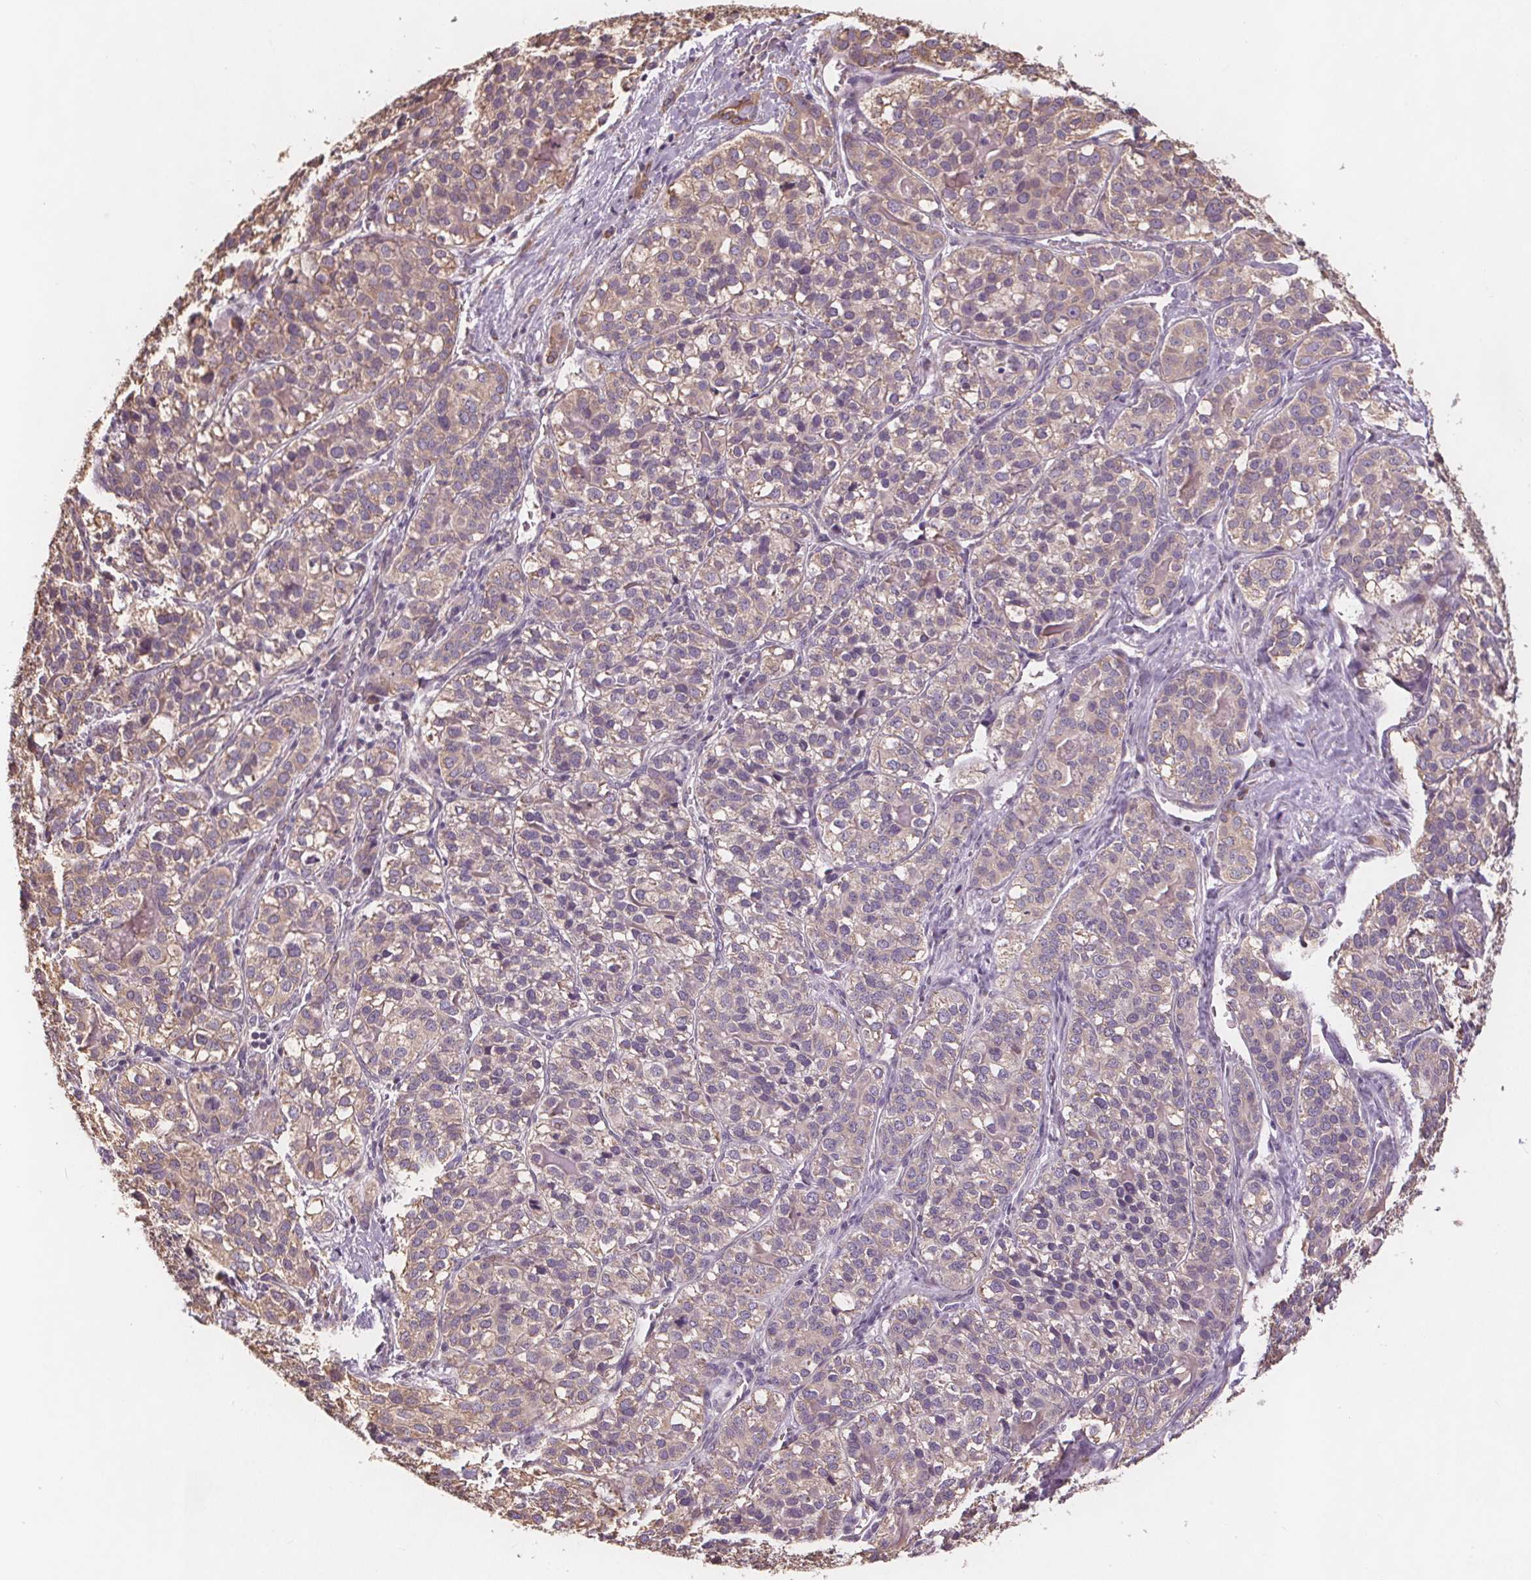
{"staining": {"intensity": "weak", "quantity": "25%-75%", "location": "cytoplasmic/membranous"}, "tissue": "liver cancer", "cell_type": "Tumor cells", "image_type": "cancer", "snomed": [{"axis": "morphology", "description": "Cholangiocarcinoma"}, {"axis": "topography", "description": "Liver"}], "caption": "Human liver cancer (cholangiocarcinoma) stained with a brown dye displays weak cytoplasmic/membranous positive positivity in approximately 25%-75% of tumor cells.", "gene": "TMEM80", "patient": {"sex": "male", "age": 56}}